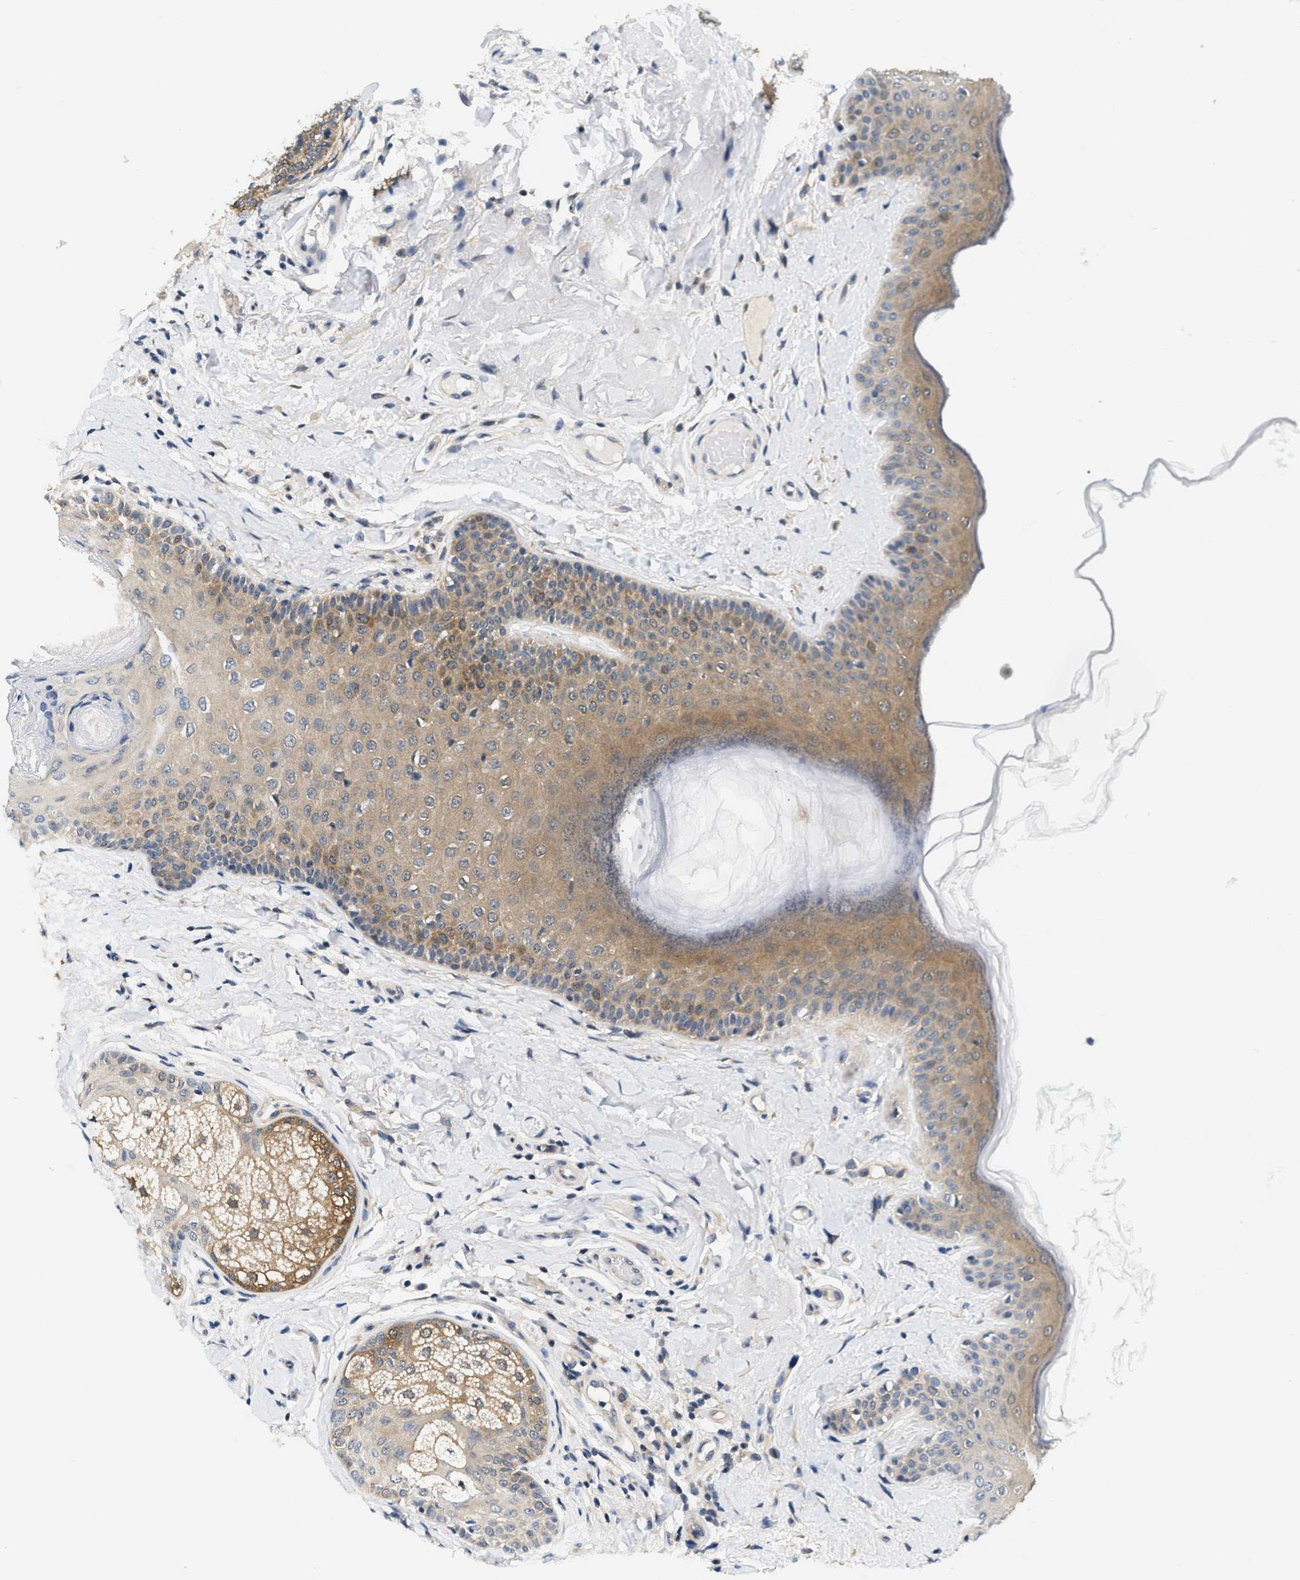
{"staining": {"intensity": "moderate", "quantity": "<25%", "location": "cytoplasmic/membranous"}, "tissue": "oral mucosa", "cell_type": "Squamous epithelial cells", "image_type": "normal", "snomed": [{"axis": "morphology", "description": "Normal tissue, NOS"}, {"axis": "topography", "description": "Skin"}, {"axis": "topography", "description": "Oral tissue"}], "caption": "Benign oral mucosa reveals moderate cytoplasmic/membranous positivity in about <25% of squamous epithelial cells.", "gene": "EIF4EBP2", "patient": {"sex": "male", "age": 84}}